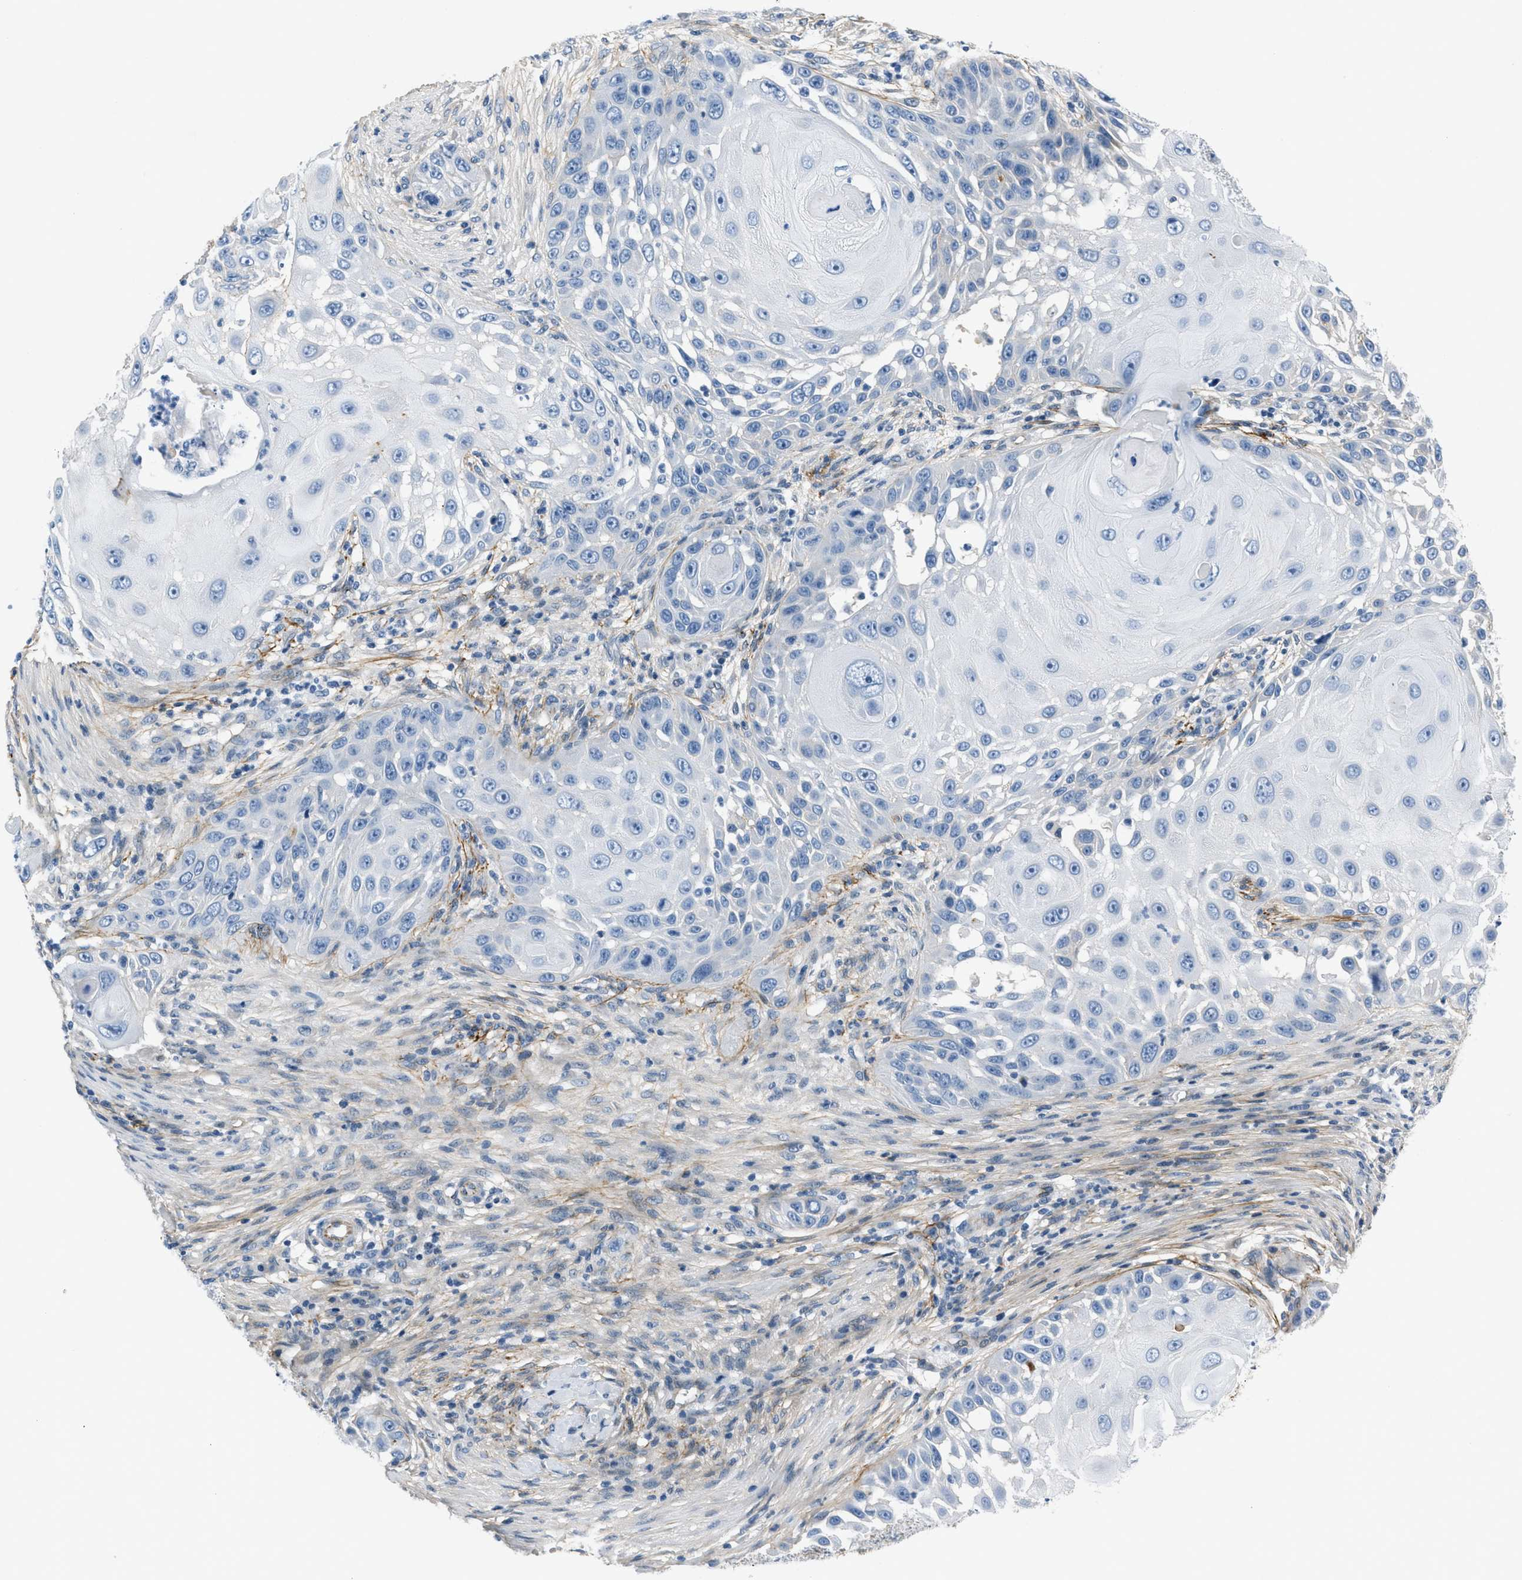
{"staining": {"intensity": "negative", "quantity": "none", "location": "none"}, "tissue": "skin cancer", "cell_type": "Tumor cells", "image_type": "cancer", "snomed": [{"axis": "morphology", "description": "Squamous cell carcinoma, NOS"}, {"axis": "topography", "description": "Skin"}], "caption": "Image shows no significant protein expression in tumor cells of squamous cell carcinoma (skin).", "gene": "FBN1", "patient": {"sex": "female", "age": 44}}